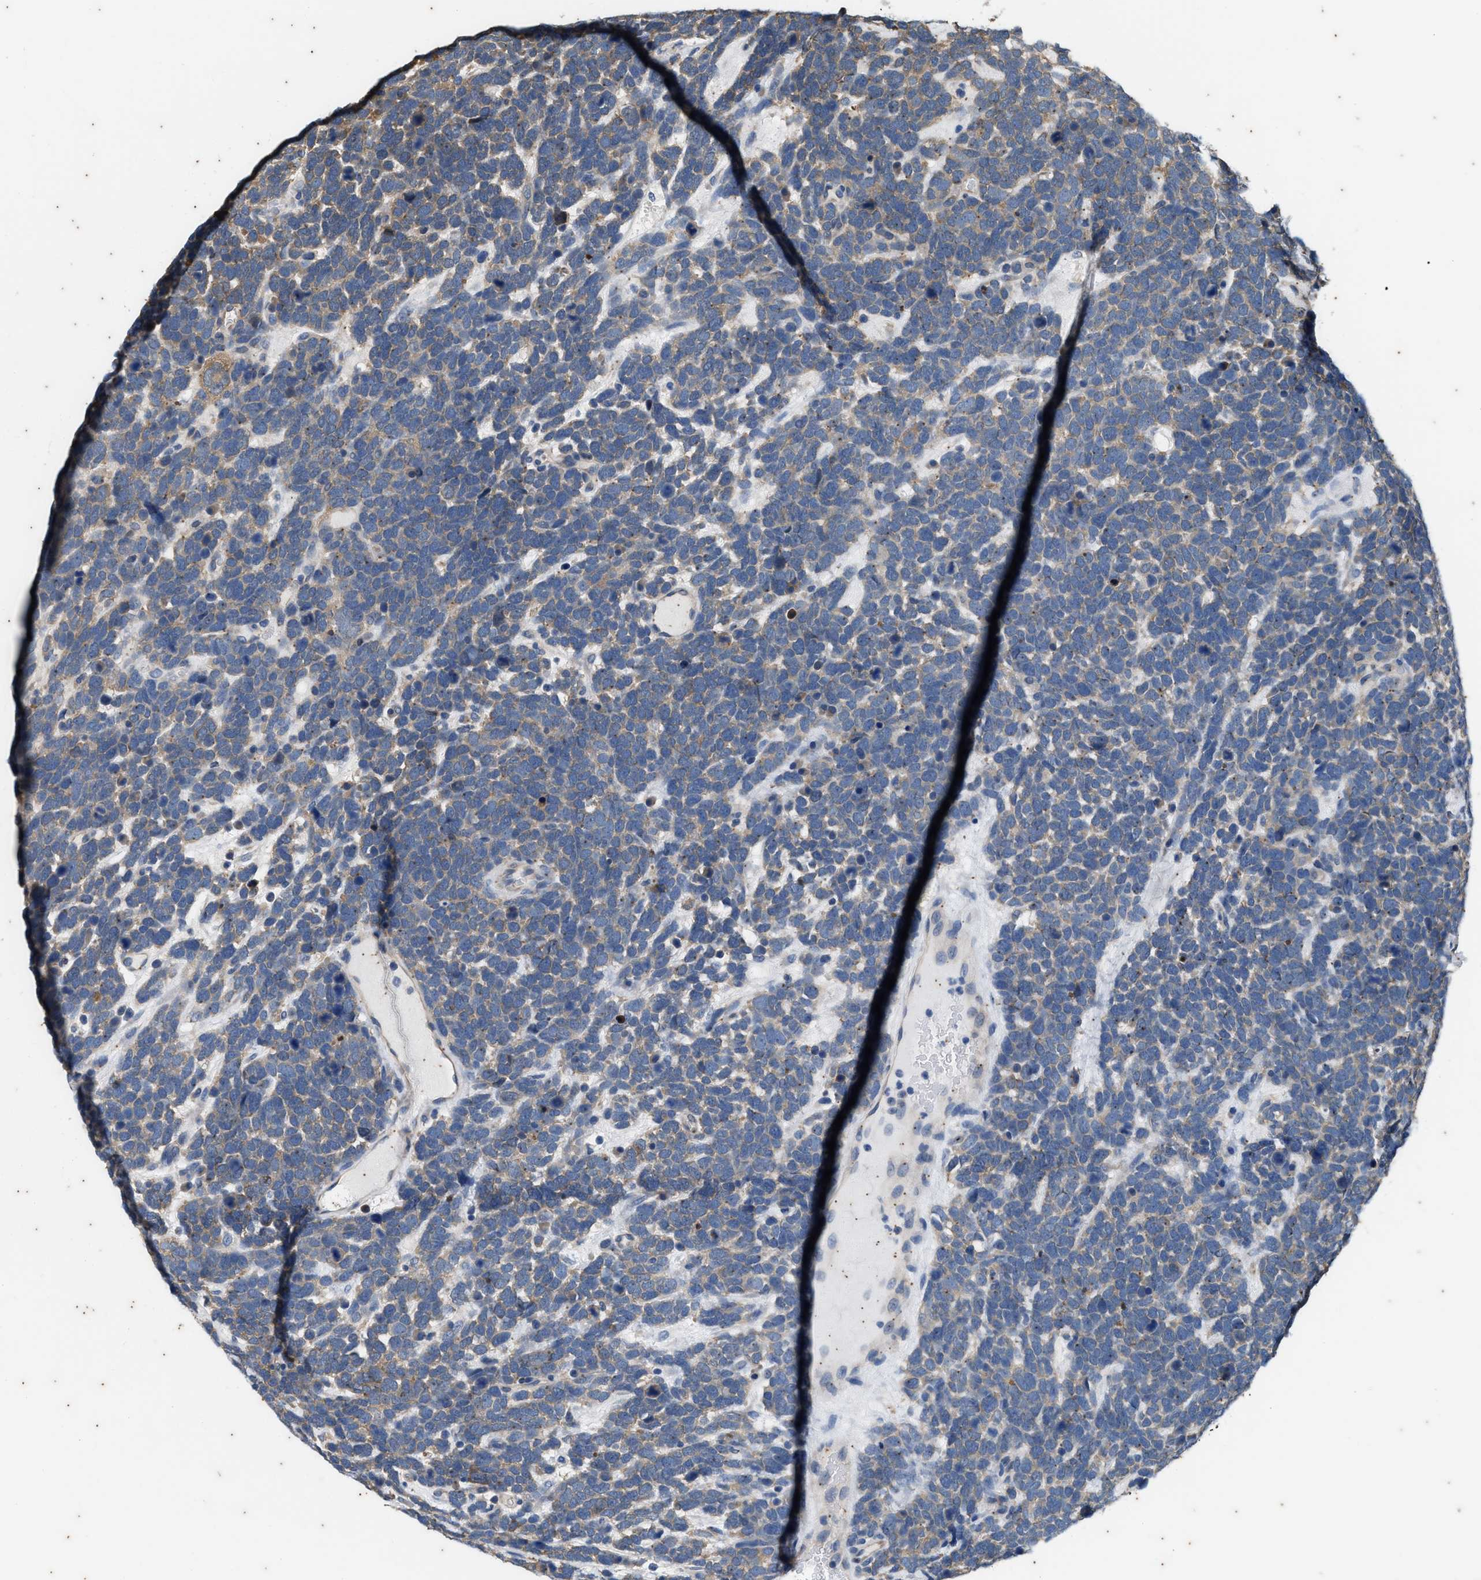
{"staining": {"intensity": "weak", "quantity": "25%-75%", "location": "cytoplasmic/membranous"}, "tissue": "urothelial cancer", "cell_type": "Tumor cells", "image_type": "cancer", "snomed": [{"axis": "morphology", "description": "Urothelial carcinoma, High grade"}, {"axis": "topography", "description": "Urinary bladder"}], "caption": "Tumor cells exhibit weak cytoplasmic/membranous expression in approximately 25%-75% of cells in urothelial carcinoma (high-grade).", "gene": "COX19", "patient": {"sex": "female", "age": 82}}